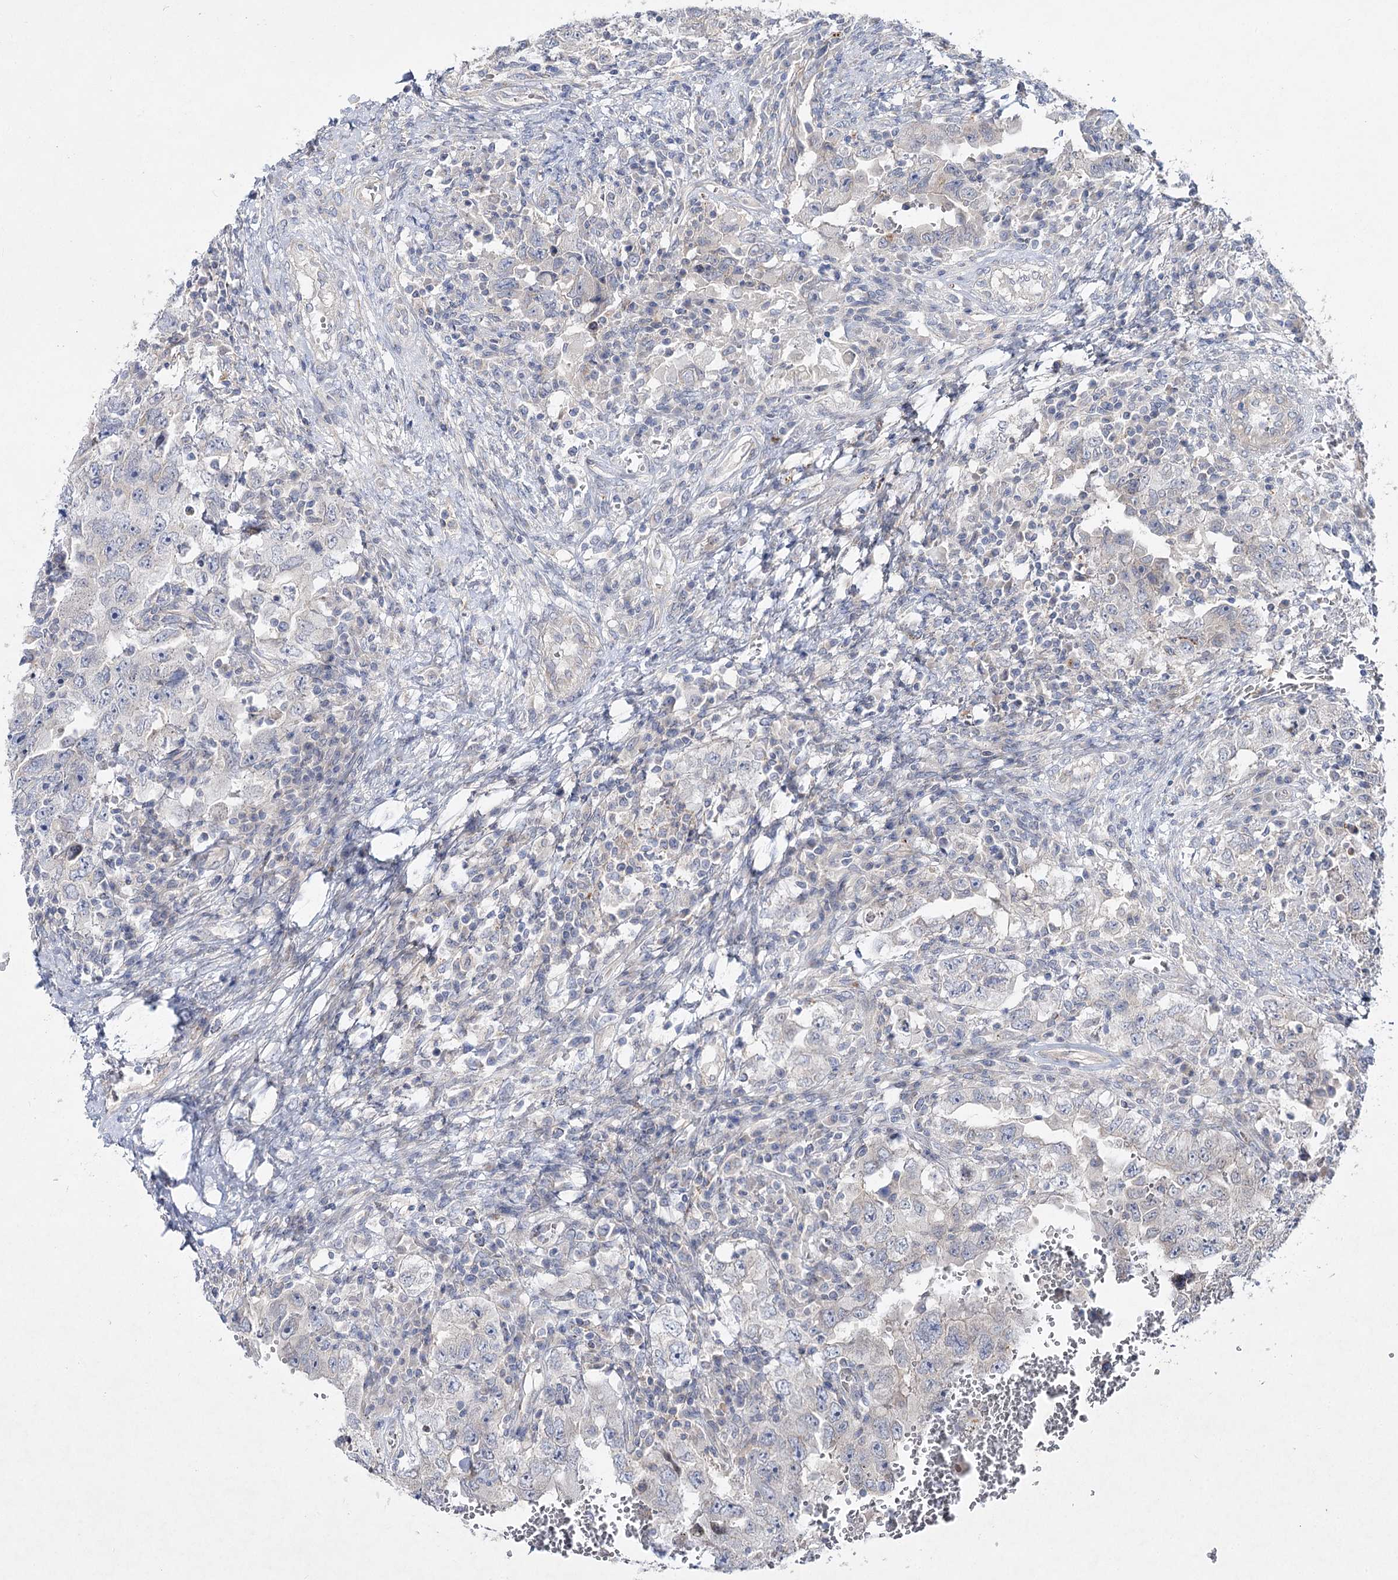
{"staining": {"intensity": "negative", "quantity": "none", "location": "none"}, "tissue": "testis cancer", "cell_type": "Tumor cells", "image_type": "cancer", "snomed": [{"axis": "morphology", "description": "Carcinoma, Embryonal, NOS"}, {"axis": "topography", "description": "Testis"}], "caption": "Tumor cells are negative for brown protein staining in testis cancer (embryonal carcinoma). (IHC, brightfield microscopy, high magnification).", "gene": "SH3BP5L", "patient": {"sex": "male", "age": 26}}